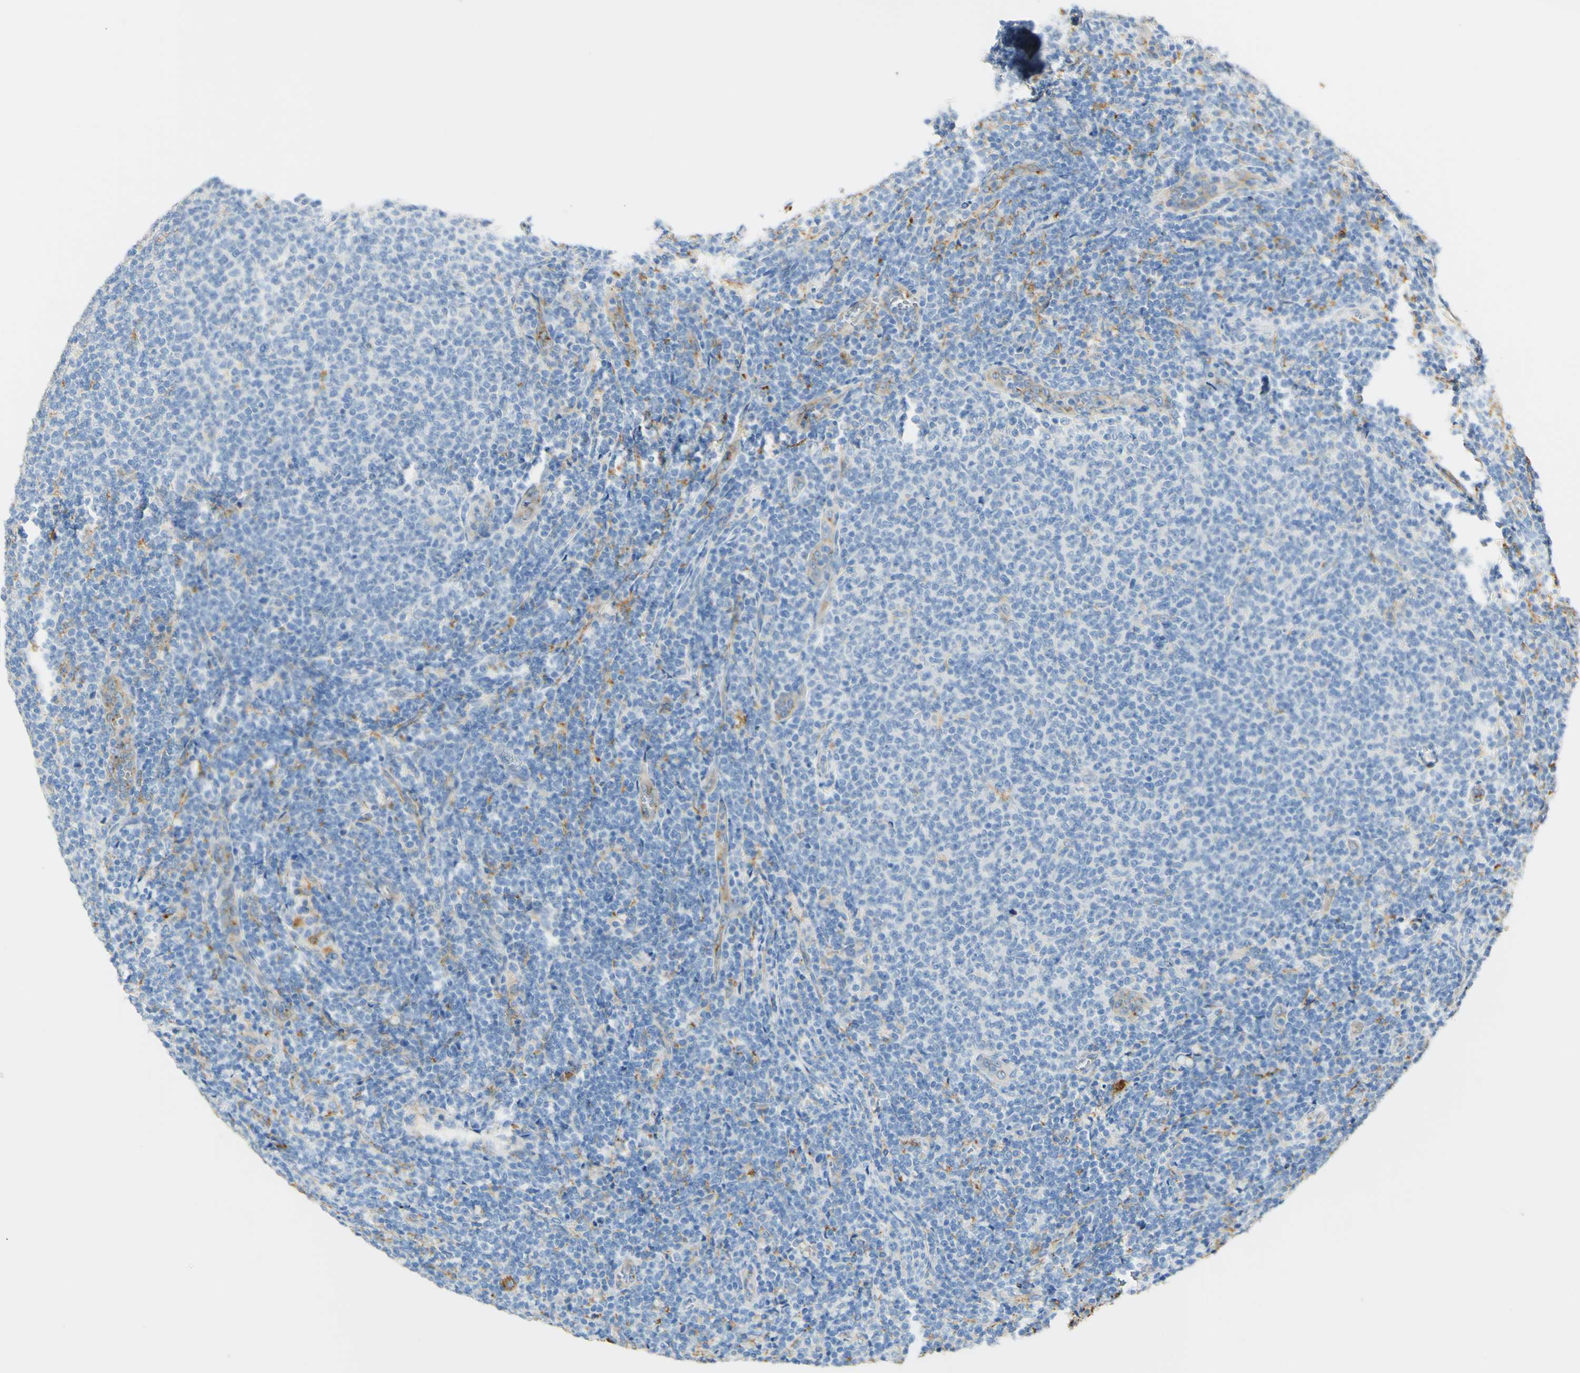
{"staining": {"intensity": "negative", "quantity": "none", "location": "none"}, "tissue": "lymphoma", "cell_type": "Tumor cells", "image_type": "cancer", "snomed": [{"axis": "morphology", "description": "Malignant lymphoma, non-Hodgkin's type, Low grade"}, {"axis": "topography", "description": "Lymph node"}], "caption": "Immunohistochemistry (IHC) micrograph of neoplastic tissue: human lymphoma stained with DAB demonstrates no significant protein positivity in tumor cells.", "gene": "FCGRT", "patient": {"sex": "male", "age": 66}}